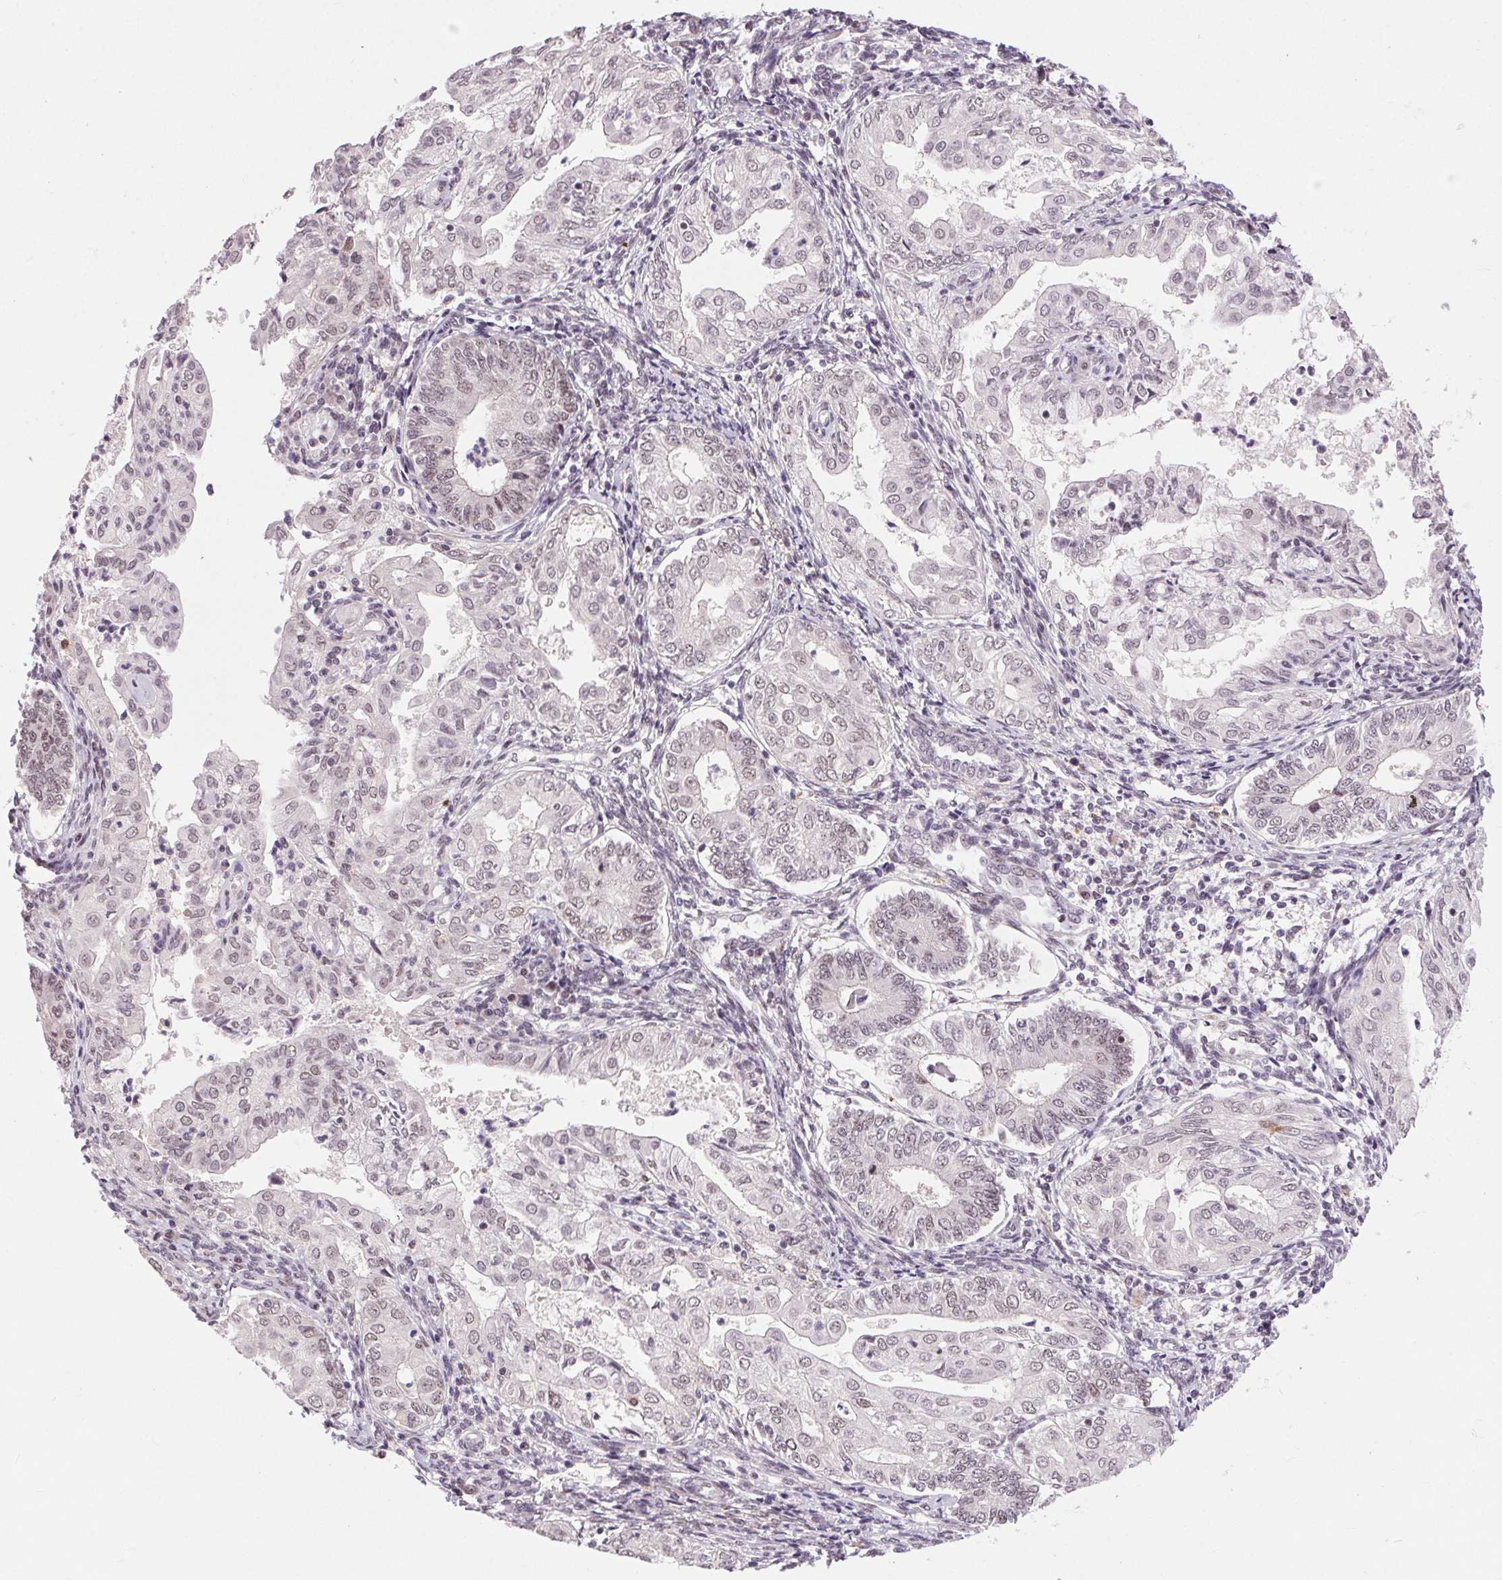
{"staining": {"intensity": "negative", "quantity": "none", "location": "none"}, "tissue": "endometrial cancer", "cell_type": "Tumor cells", "image_type": "cancer", "snomed": [{"axis": "morphology", "description": "Adenocarcinoma, NOS"}, {"axis": "topography", "description": "Endometrium"}], "caption": "A histopathology image of endometrial adenocarcinoma stained for a protein reveals no brown staining in tumor cells.", "gene": "CD2BP2", "patient": {"sex": "female", "age": 68}}